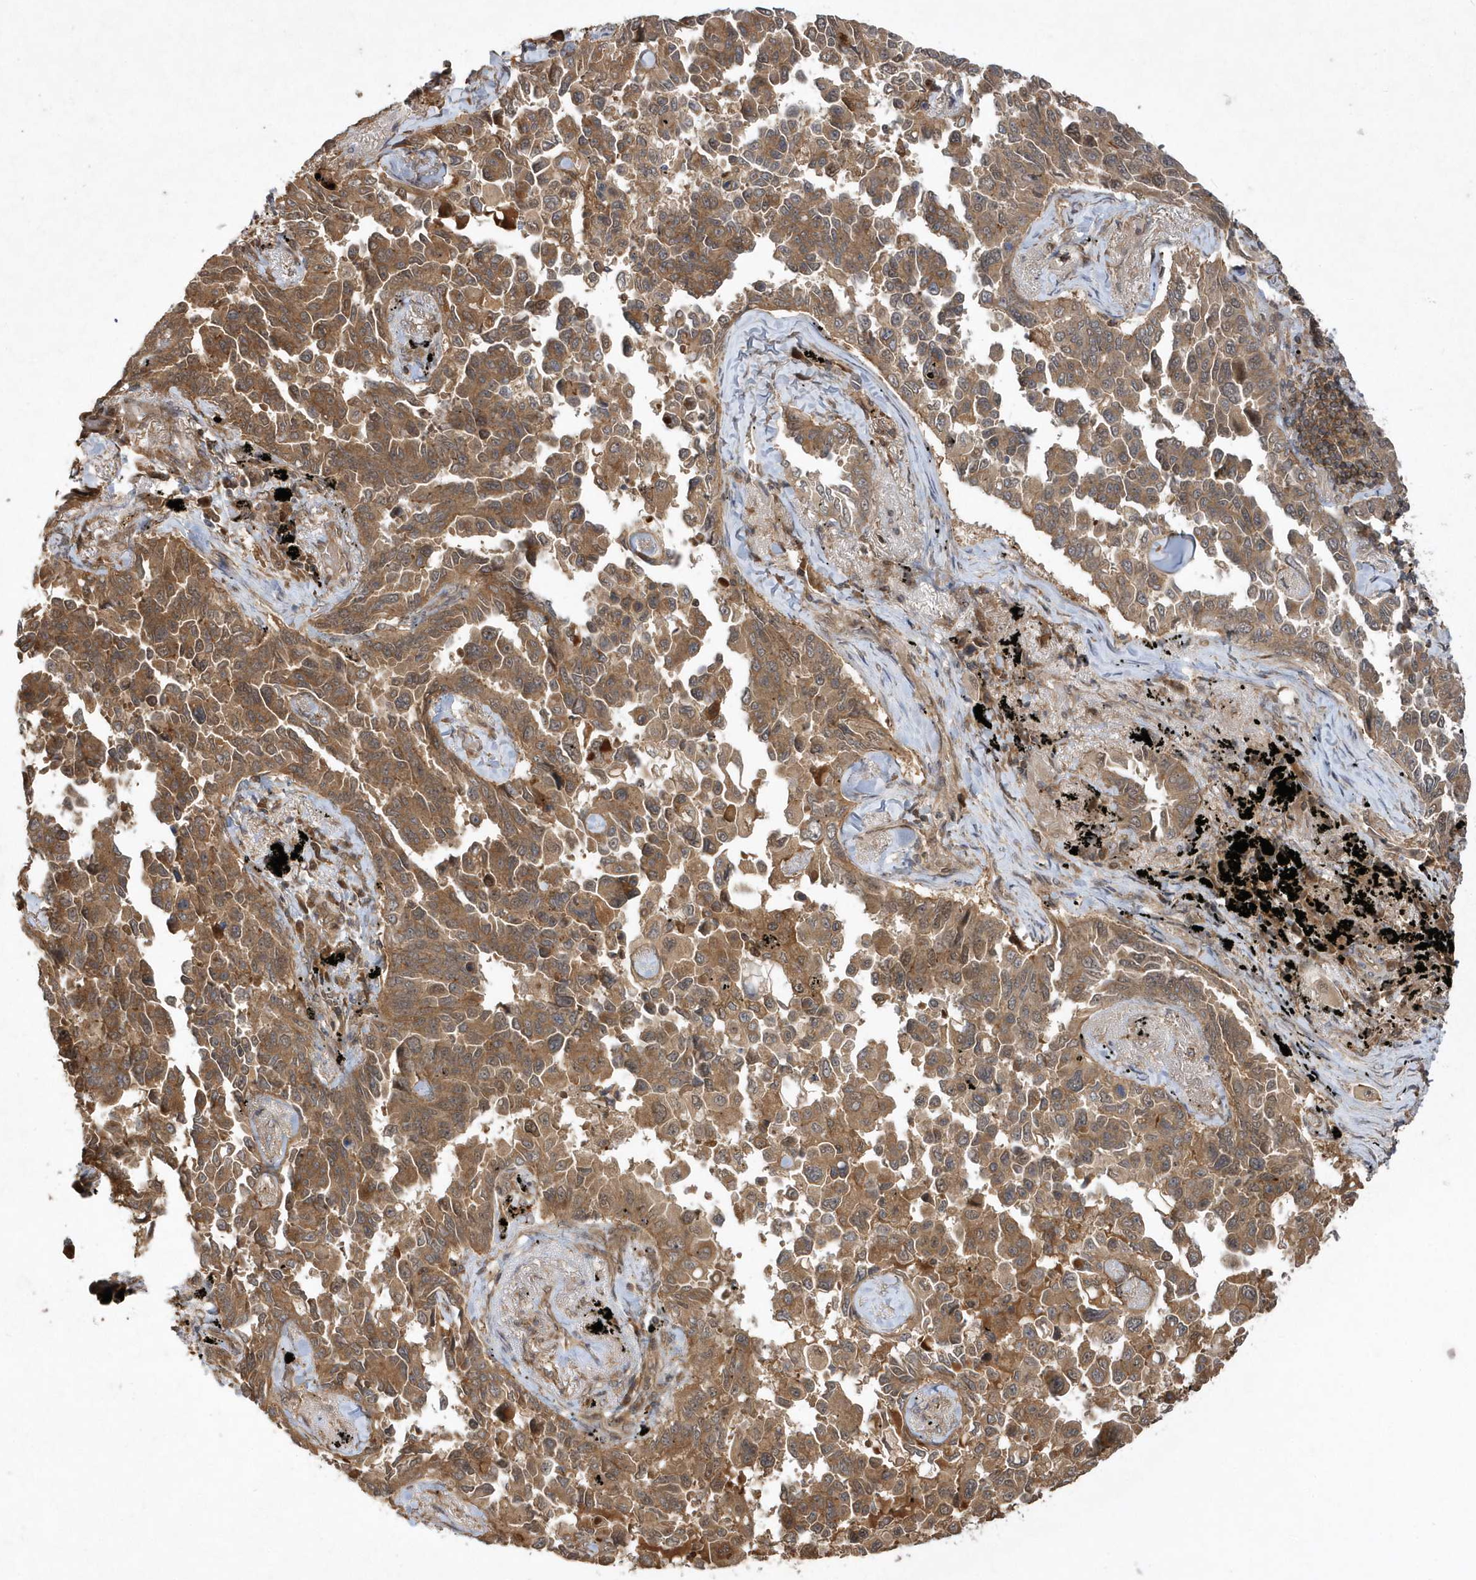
{"staining": {"intensity": "moderate", "quantity": ">75%", "location": "cytoplasmic/membranous"}, "tissue": "lung cancer", "cell_type": "Tumor cells", "image_type": "cancer", "snomed": [{"axis": "morphology", "description": "Adenocarcinoma, NOS"}, {"axis": "topography", "description": "Lung"}], "caption": "Brown immunohistochemical staining in human lung cancer exhibits moderate cytoplasmic/membranous positivity in about >75% of tumor cells. The protein is stained brown, and the nuclei are stained in blue (DAB IHC with brightfield microscopy, high magnification).", "gene": "GFM2", "patient": {"sex": "female", "age": 67}}